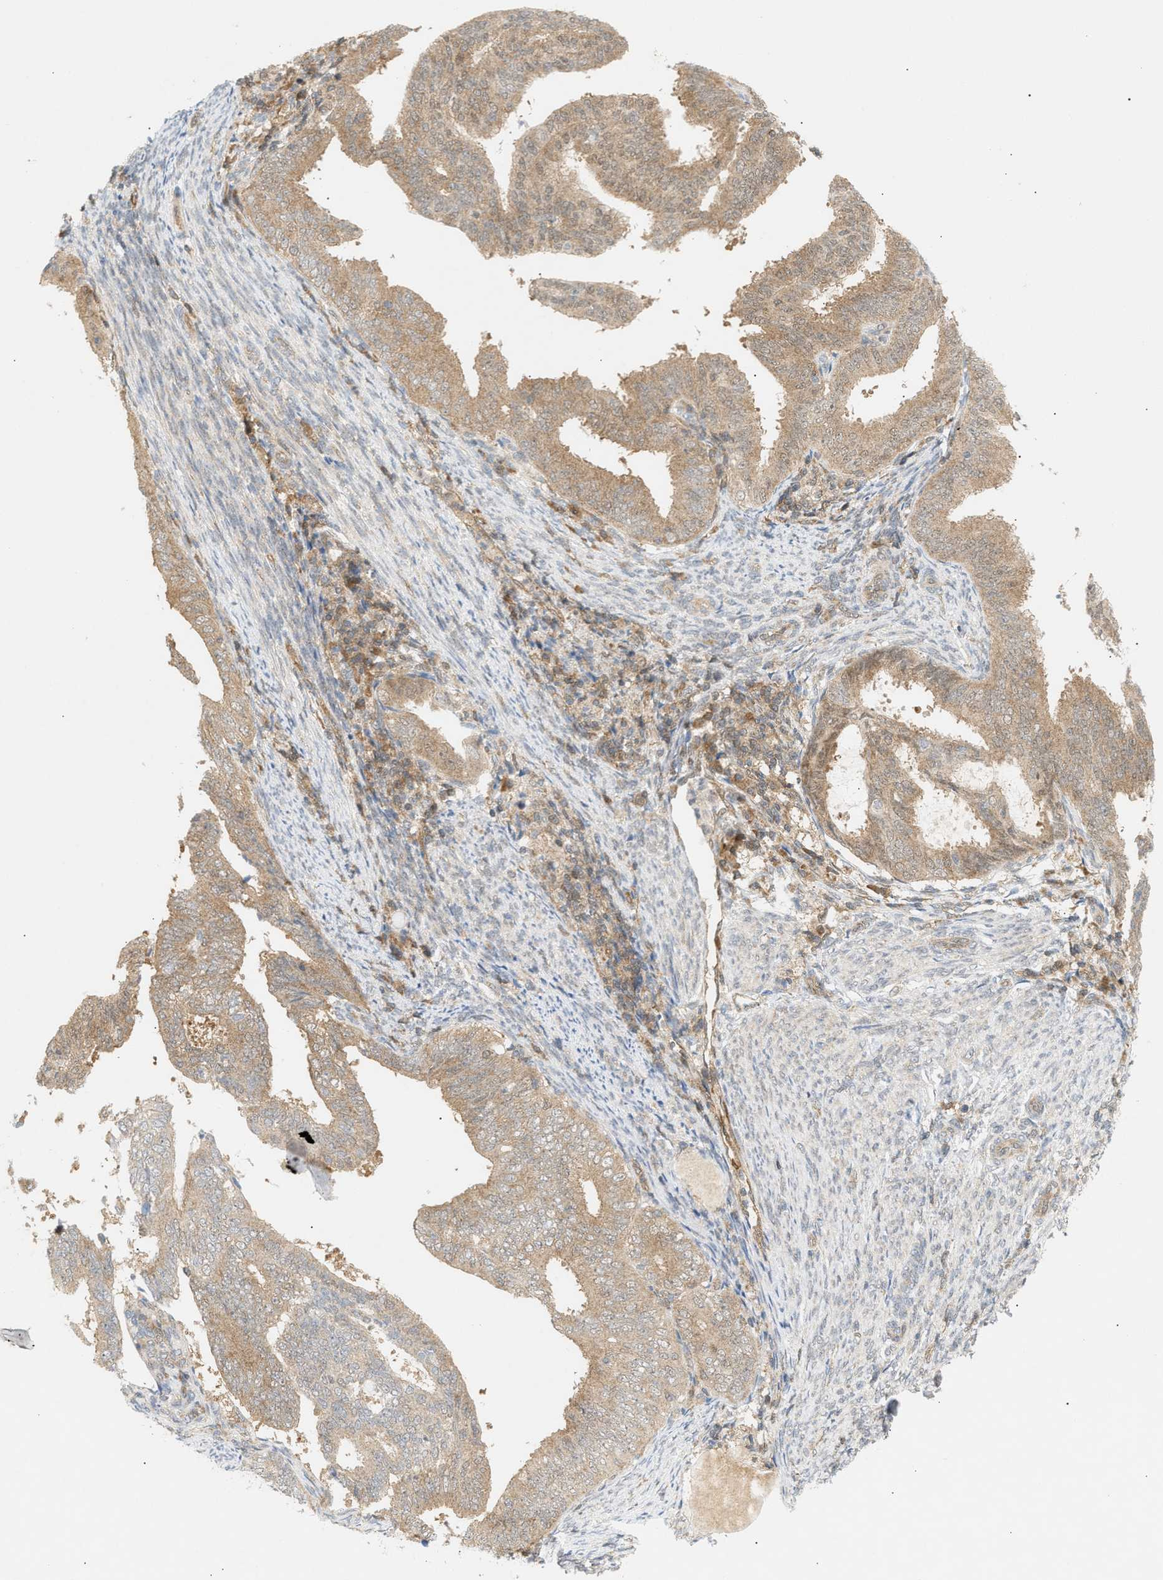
{"staining": {"intensity": "weak", "quantity": ">75%", "location": "cytoplasmic/membranous"}, "tissue": "endometrial cancer", "cell_type": "Tumor cells", "image_type": "cancer", "snomed": [{"axis": "morphology", "description": "Adenocarcinoma, NOS"}, {"axis": "topography", "description": "Endometrium"}], "caption": "Immunohistochemistry (IHC) (DAB) staining of endometrial cancer demonstrates weak cytoplasmic/membranous protein expression in about >75% of tumor cells.", "gene": "SHC1", "patient": {"sex": "female", "age": 58}}